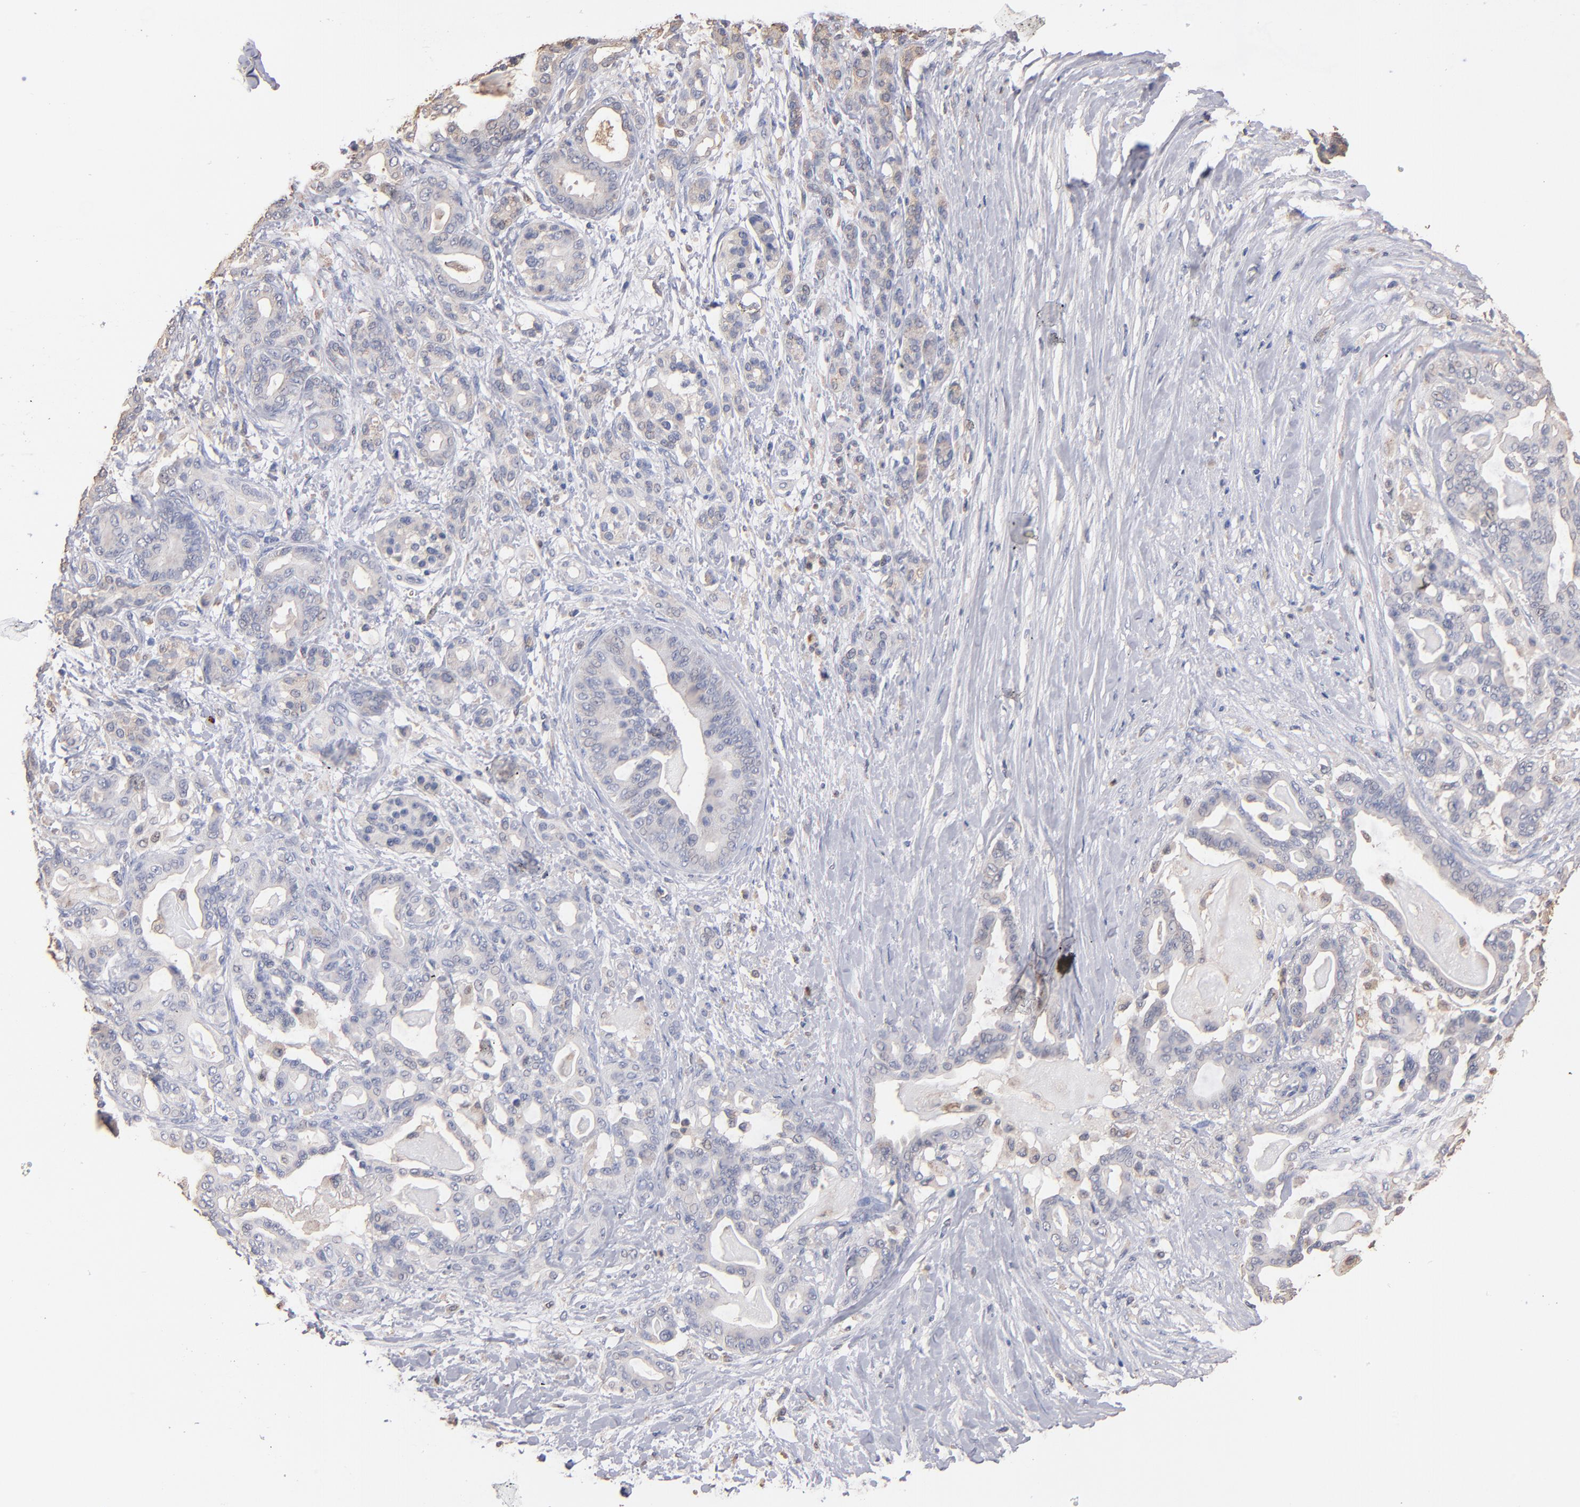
{"staining": {"intensity": "weak", "quantity": "<25%", "location": "cytoplasmic/membranous"}, "tissue": "pancreatic cancer", "cell_type": "Tumor cells", "image_type": "cancer", "snomed": [{"axis": "morphology", "description": "Adenocarcinoma, NOS"}, {"axis": "topography", "description": "Pancreas"}], "caption": "Immunohistochemical staining of pancreatic cancer reveals no significant staining in tumor cells. (DAB (3,3'-diaminobenzidine) immunohistochemistry, high magnification).", "gene": "RO60", "patient": {"sex": "male", "age": 63}}